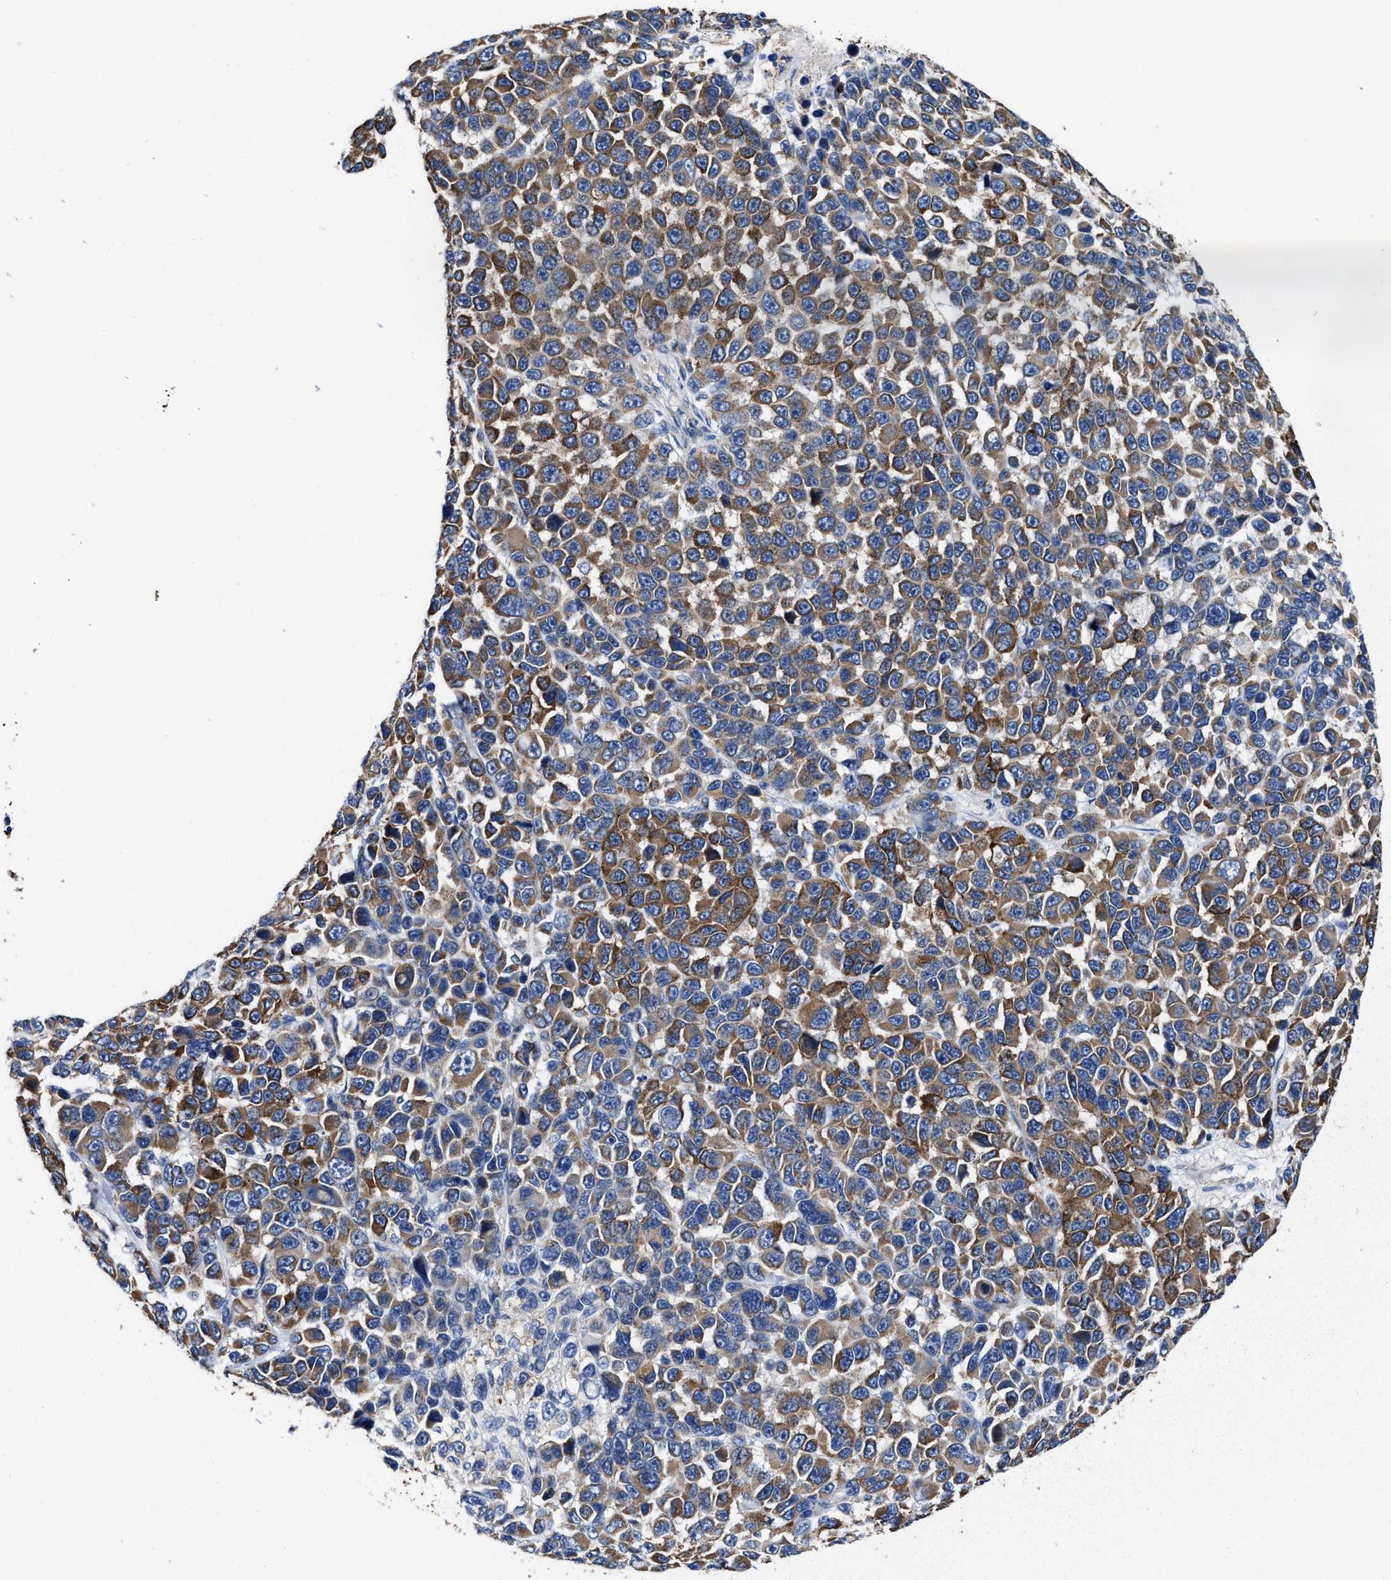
{"staining": {"intensity": "moderate", "quantity": ">75%", "location": "cytoplasmic/membranous"}, "tissue": "melanoma", "cell_type": "Tumor cells", "image_type": "cancer", "snomed": [{"axis": "morphology", "description": "Malignant melanoma, NOS"}, {"axis": "topography", "description": "Skin"}], "caption": "Brown immunohistochemical staining in malignant melanoma demonstrates moderate cytoplasmic/membranous expression in about >75% of tumor cells.", "gene": "TMEM30A", "patient": {"sex": "male", "age": 53}}